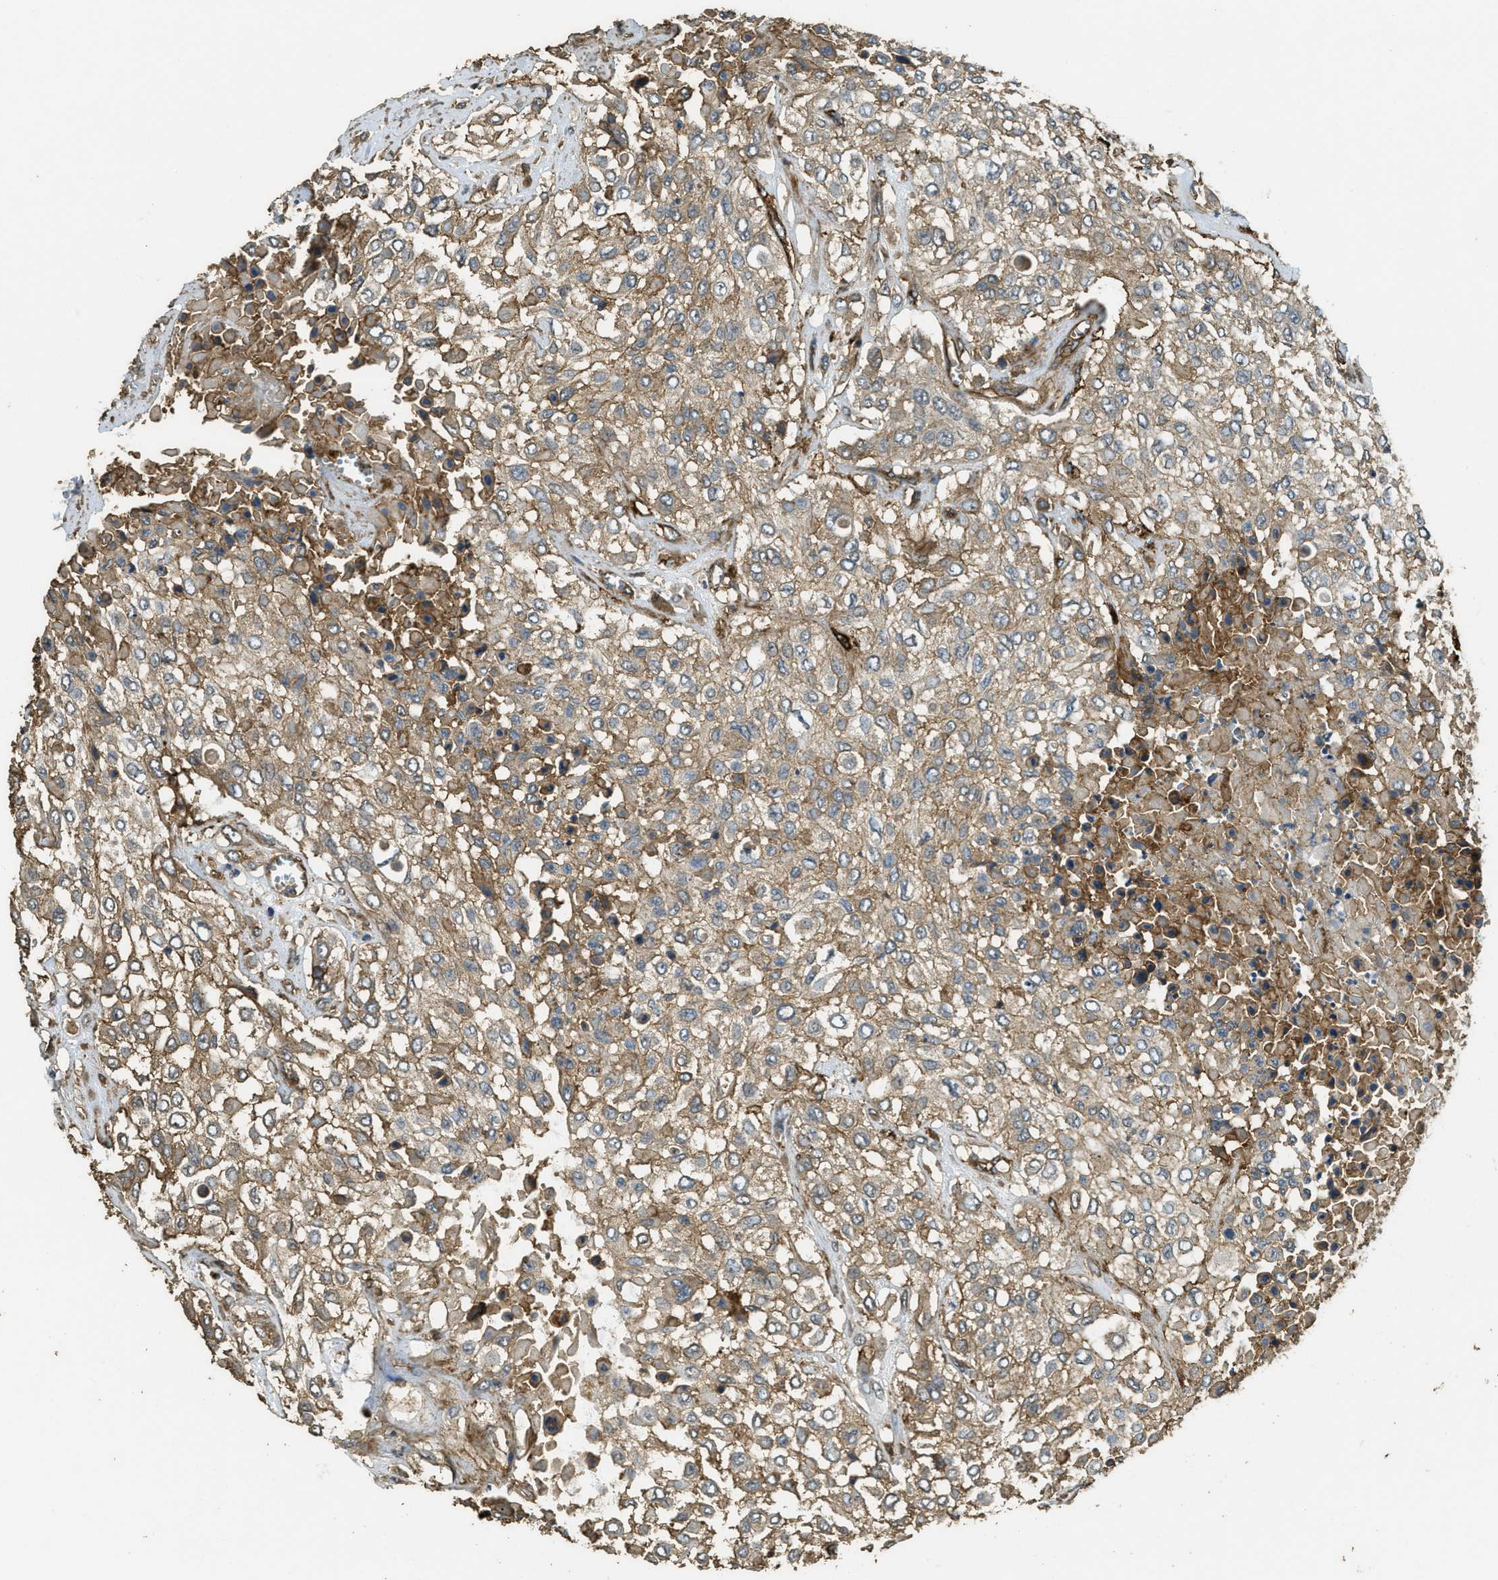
{"staining": {"intensity": "moderate", "quantity": ">75%", "location": "cytoplasmic/membranous"}, "tissue": "urothelial cancer", "cell_type": "Tumor cells", "image_type": "cancer", "snomed": [{"axis": "morphology", "description": "Urothelial carcinoma, High grade"}, {"axis": "topography", "description": "Urinary bladder"}], "caption": "A brown stain shows moderate cytoplasmic/membranous positivity of a protein in high-grade urothelial carcinoma tumor cells.", "gene": "CD276", "patient": {"sex": "male", "age": 57}}